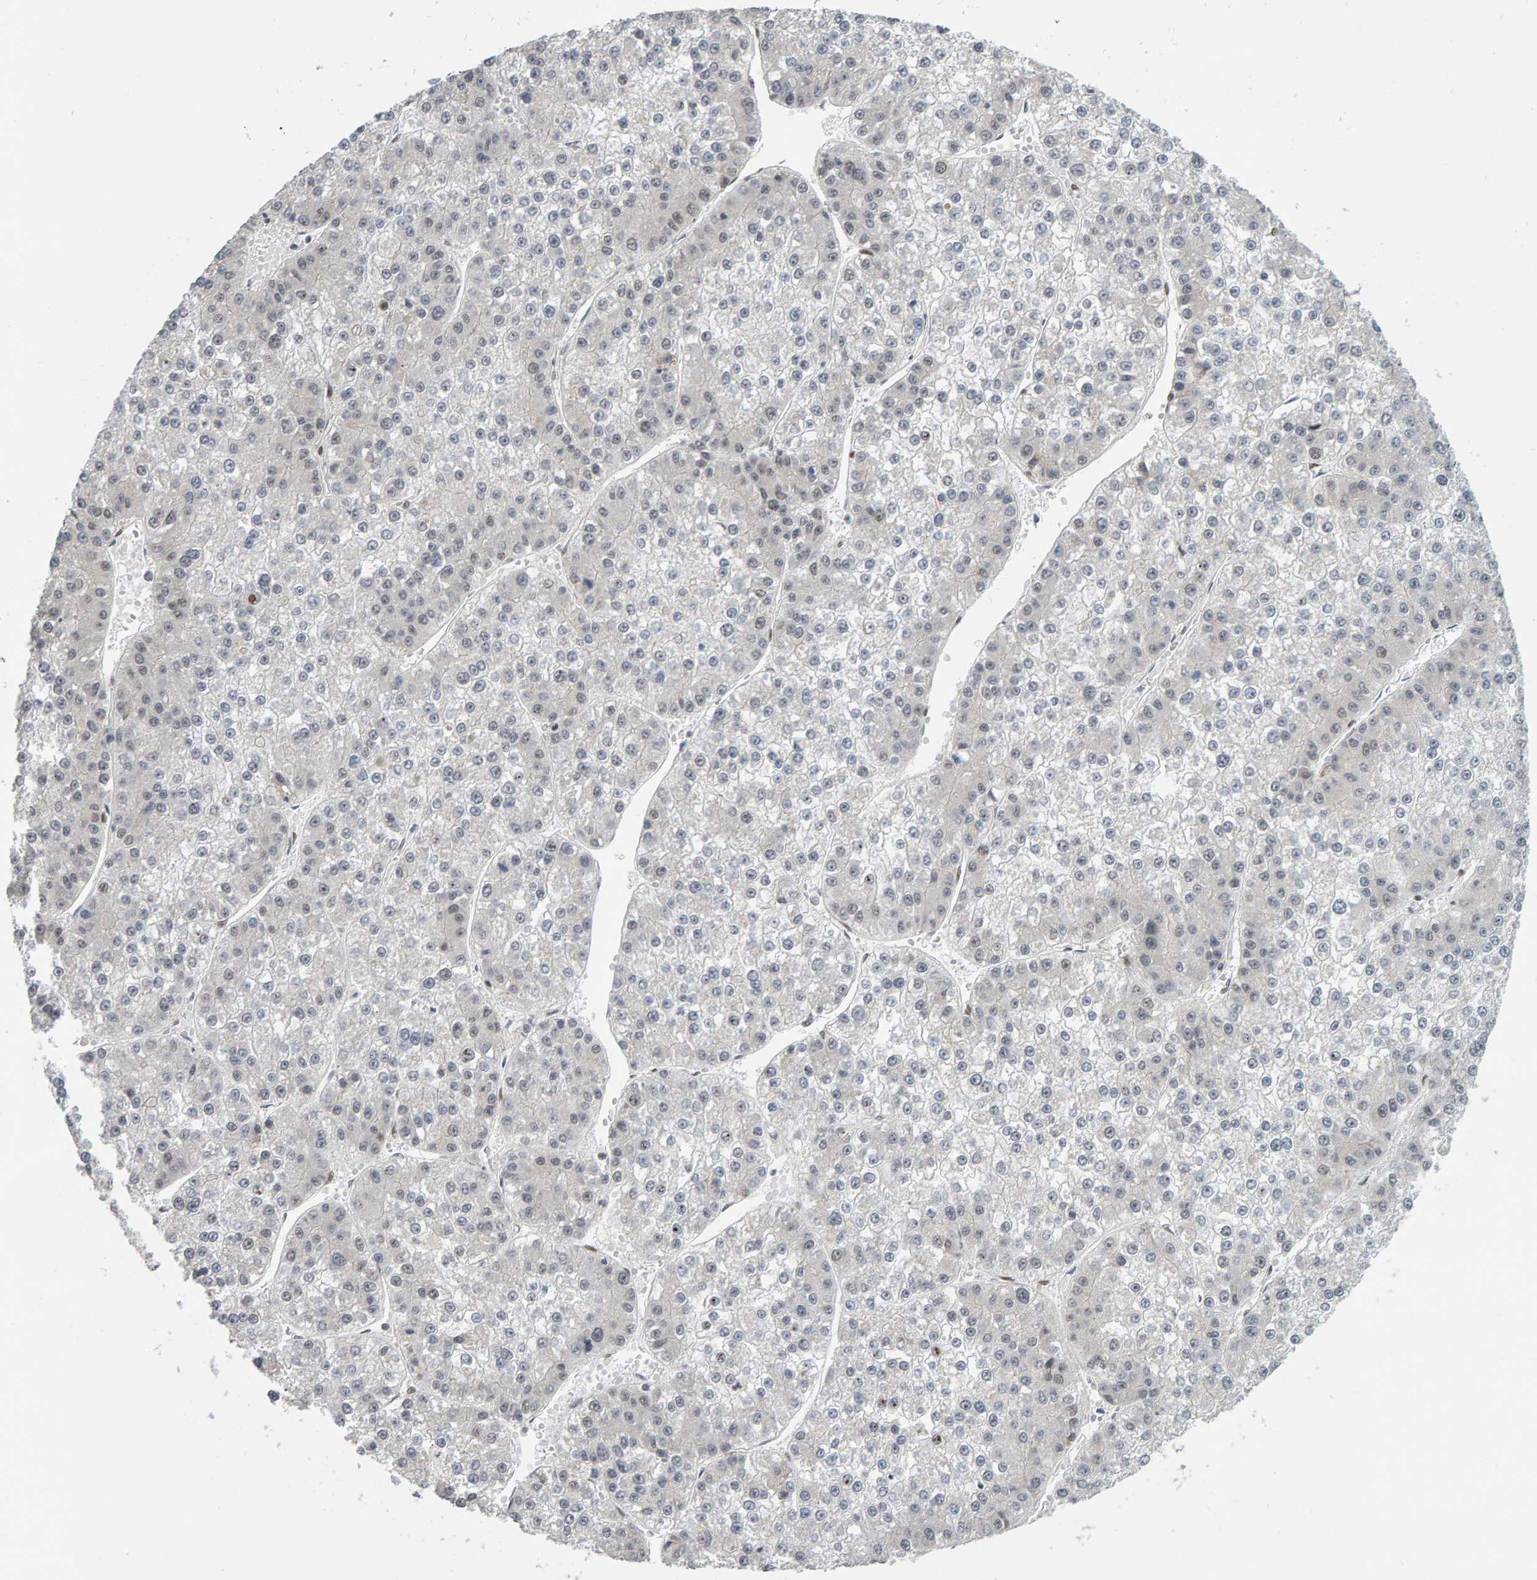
{"staining": {"intensity": "weak", "quantity": "<25%", "location": "nuclear"}, "tissue": "liver cancer", "cell_type": "Tumor cells", "image_type": "cancer", "snomed": [{"axis": "morphology", "description": "Carcinoma, Hepatocellular, NOS"}, {"axis": "topography", "description": "Liver"}], "caption": "Tumor cells show no significant expression in hepatocellular carcinoma (liver). (DAB IHC, high magnification).", "gene": "ATF7IP", "patient": {"sex": "female", "age": 73}}